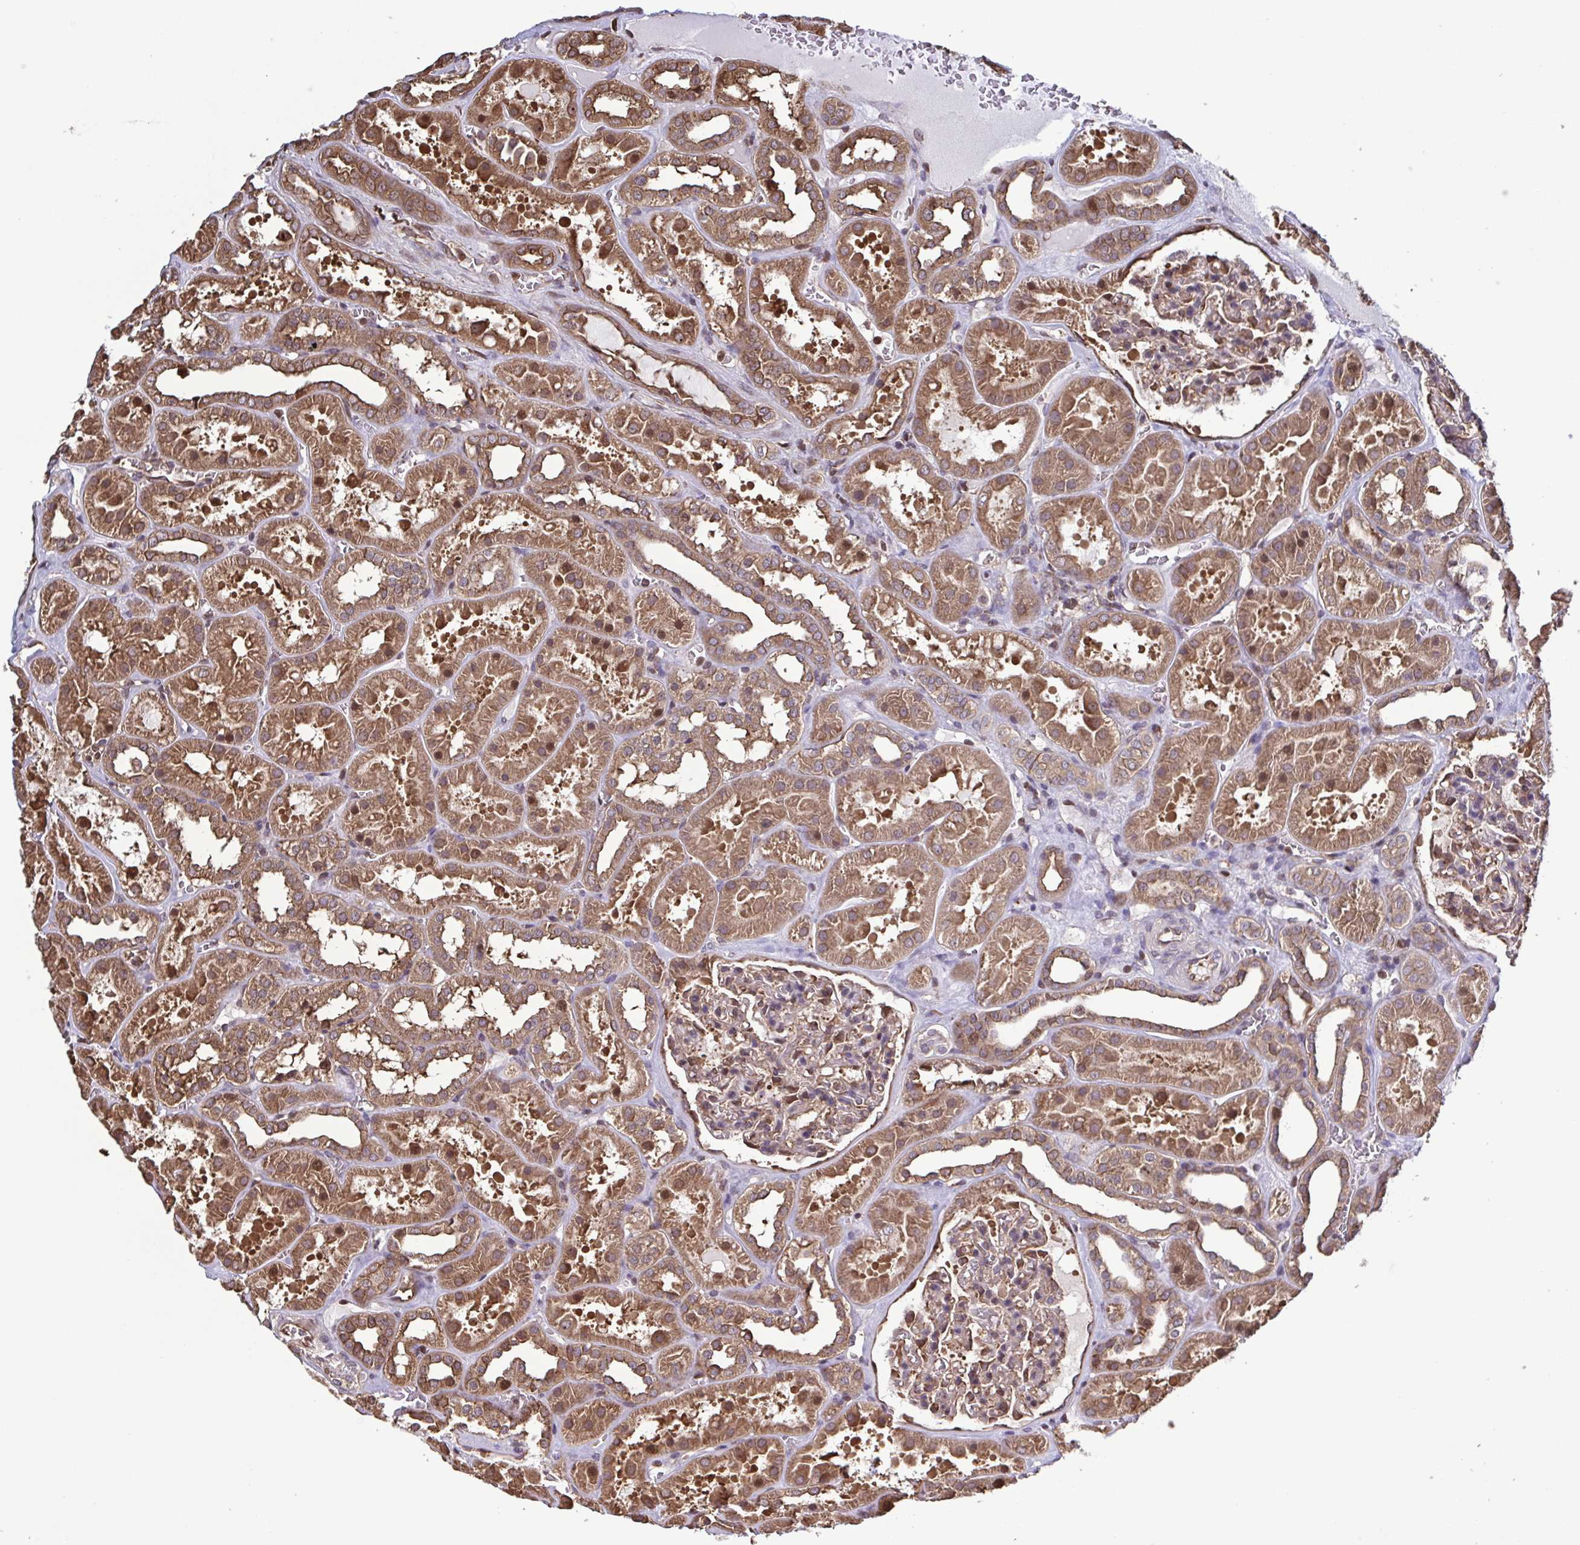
{"staining": {"intensity": "moderate", "quantity": "25%-75%", "location": "nuclear"}, "tissue": "kidney", "cell_type": "Cells in glomeruli", "image_type": "normal", "snomed": [{"axis": "morphology", "description": "Normal tissue, NOS"}, {"axis": "topography", "description": "Kidney"}], "caption": "Human kidney stained for a protein (brown) shows moderate nuclear positive staining in approximately 25%-75% of cells in glomeruli.", "gene": "SEC63", "patient": {"sex": "female", "age": 41}}